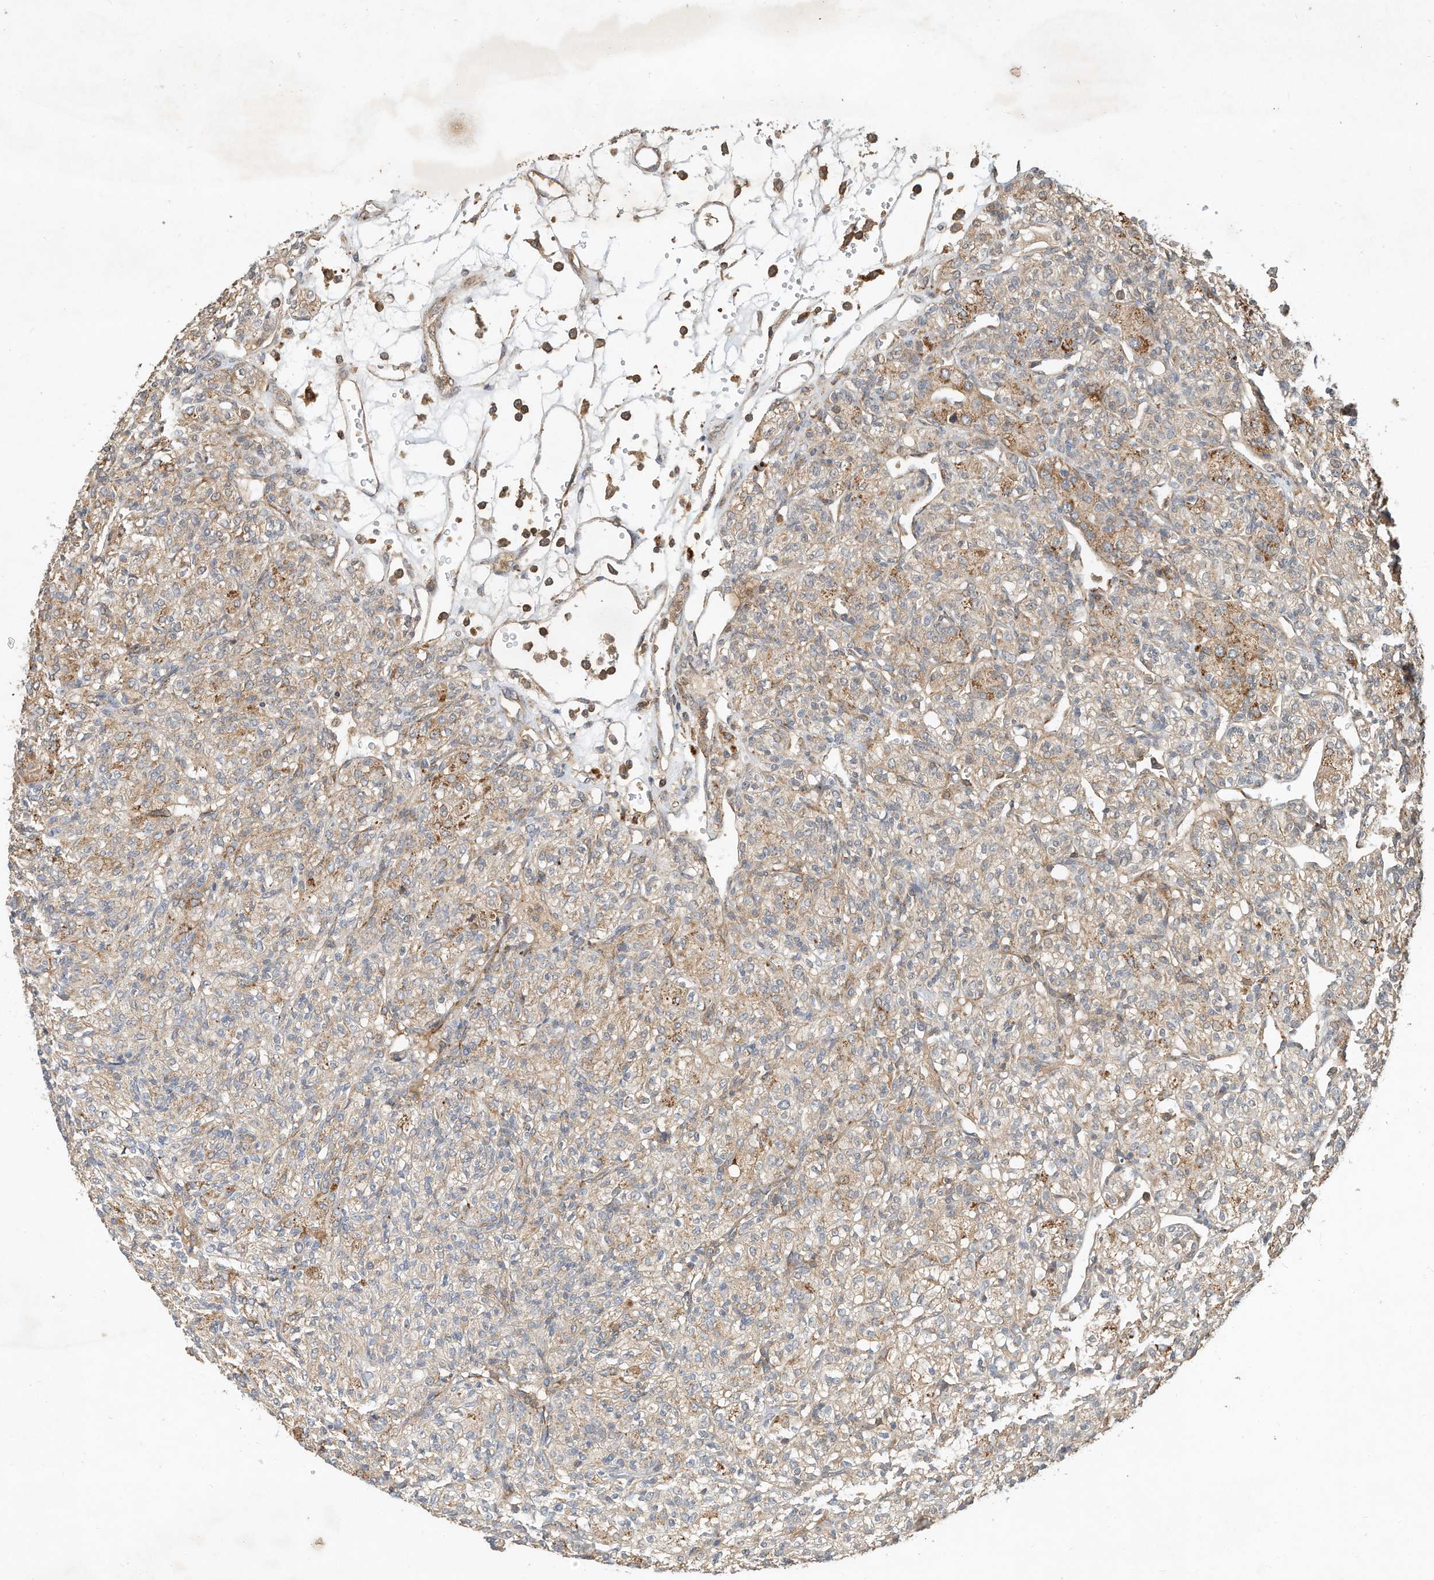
{"staining": {"intensity": "moderate", "quantity": "25%-75%", "location": "cytoplasmic/membranous"}, "tissue": "renal cancer", "cell_type": "Tumor cells", "image_type": "cancer", "snomed": [{"axis": "morphology", "description": "Adenocarcinoma, NOS"}, {"axis": "topography", "description": "Kidney"}], "caption": "Immunohistochemistry (IHC) (DAB (3,3'-diaminobenzidine)) staining of adenocarcinoma (renal) displays moderate cytoplasmic/membranous protein staining in approximately 25%-75% of tumor cells. Nuclei are stained in blue.", "gene": "CPAMD8", "patient": {"sex": "male", "age": 77}}